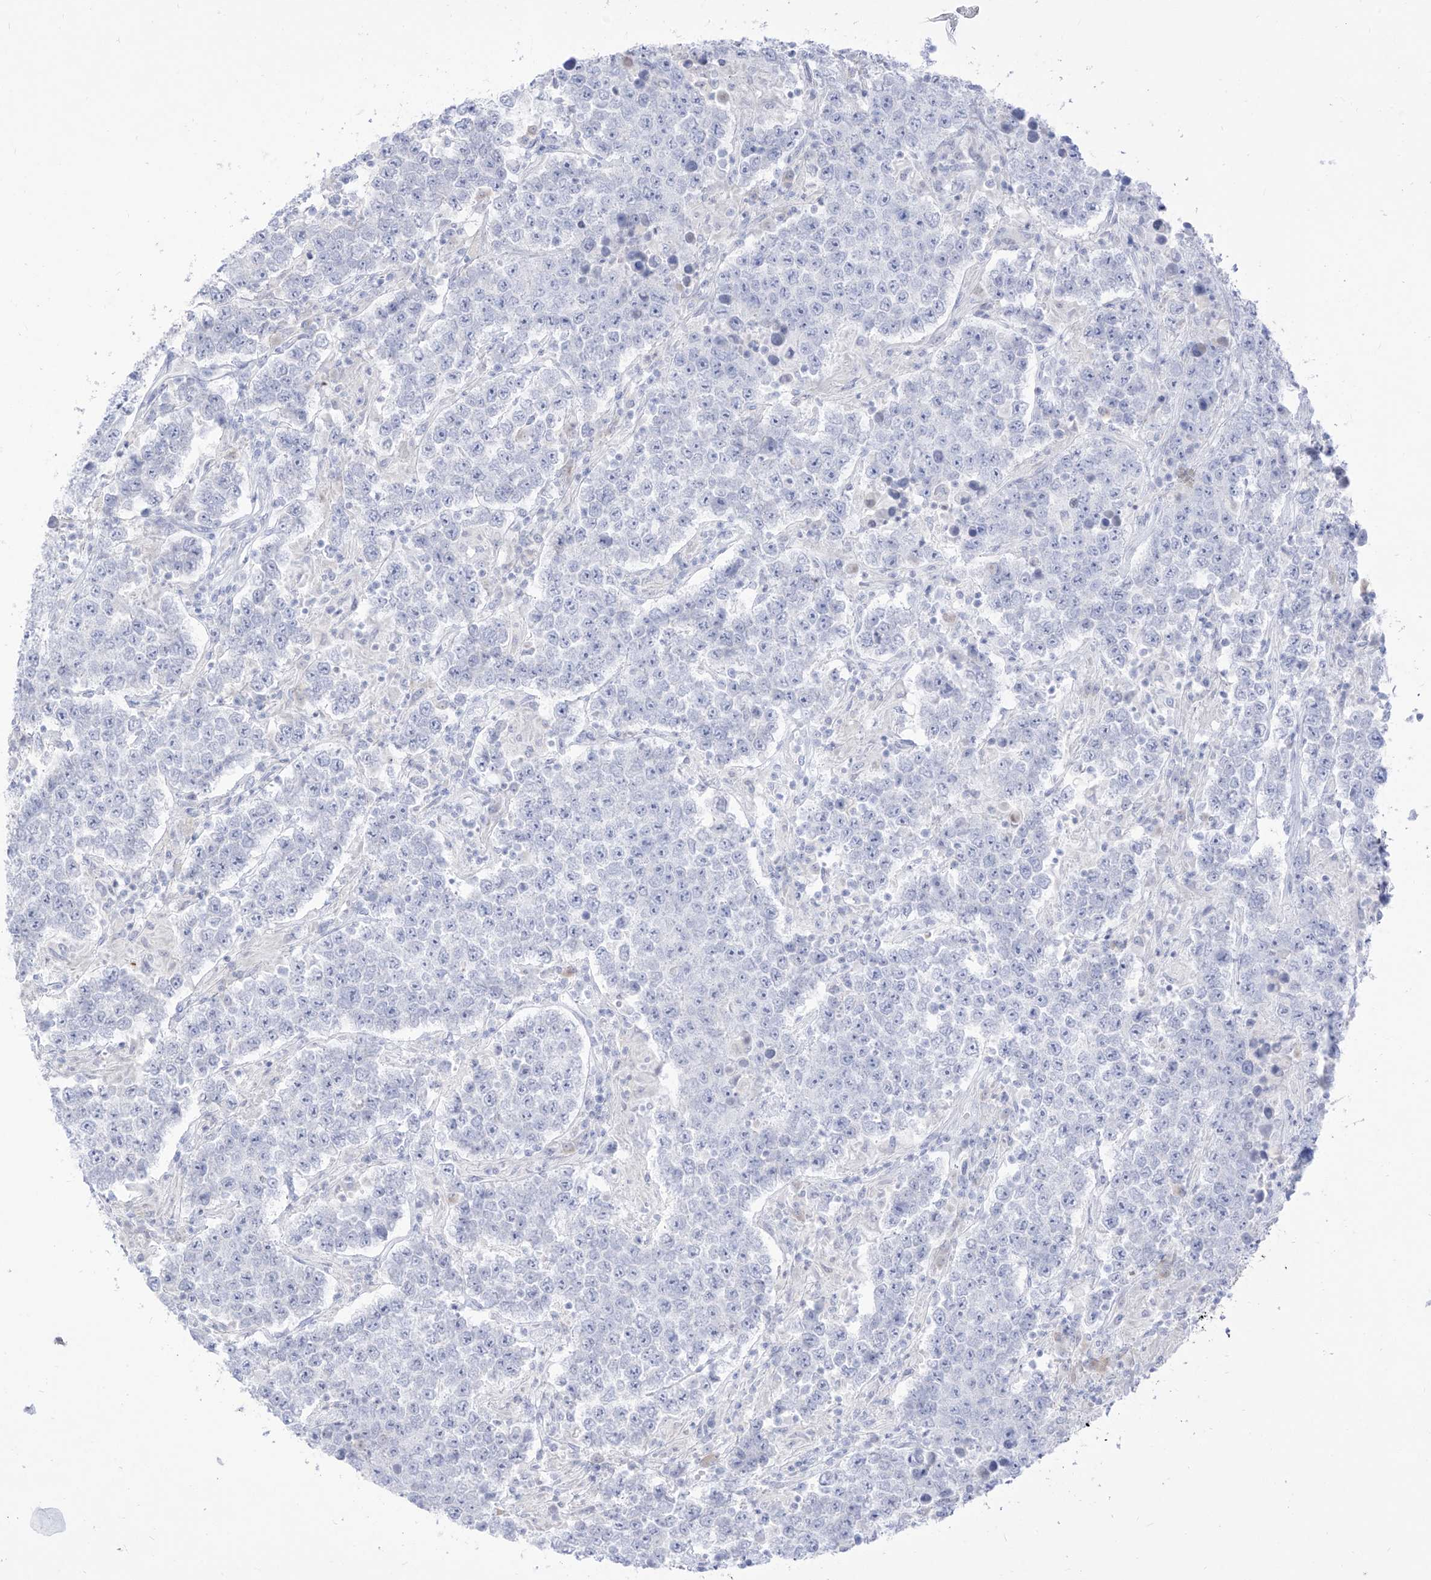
{"staining": {"intensity": "negative", "quantity": "none", "location": "none"}, "tissue": "testis cancer", "cell_type": "Tumor cells", "image_type": "cancer", "snomed": [{"axis": "morphology", "description": "Normal tissue, NOS"}, {"axis": "morphology", "description": "Urothelial carcinoma, High grade"}, {"axis": "morphology", "description": "Seminoma, NOS"}, {"axis": "morphology", "description": "Carcinoma, Embryonal, NOS"}, {"axis": "topography", "description": "Urinary bladder"}, {"axis": "topography", "description": "Testis"}], "caption": "High magnification brightfield microscopy of high-grade urothelial carcinoma (testis) stained with DAB (3,3'-diaminobenzidine) (brown) and counterstained with hematoxylin (blue): tumor cells show no significant staining.", "gene": "TGM4", "patient": {"sex": "male", "age": 41}}